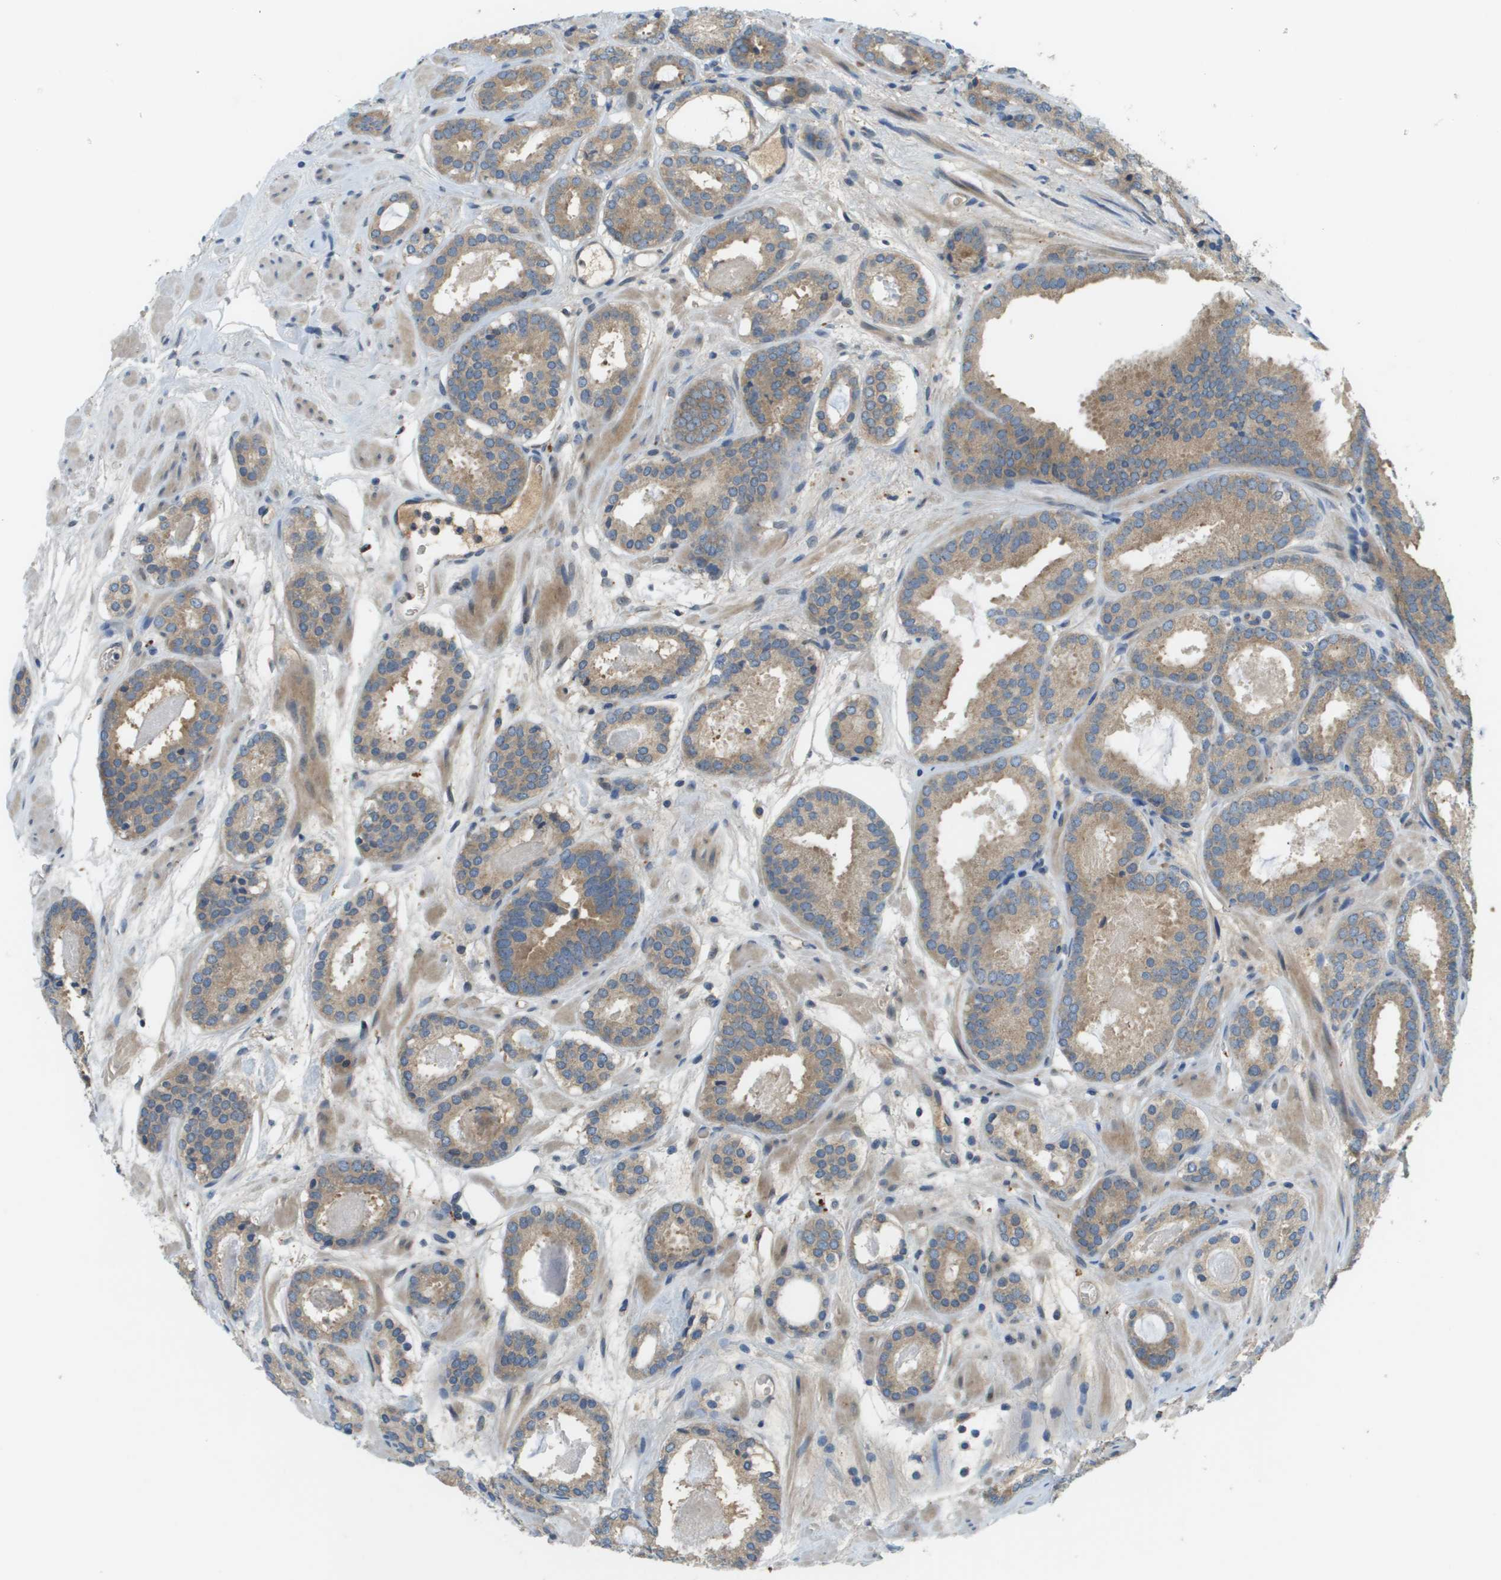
{"staining": {"intensity": "weak", "quantity": "25%-75%", "location": "cytoplasmic/membranous"}, "tissue": "prostate cancer", "cell_type": "Tumor cells", "image_type": "cancer", "snomed": [{"axis": "morphology", "description": "Adenocarcinoma, Low grade"}, {"axis": "topography", "description": "Prostate"}], "caption": "Protein staining of adenocarcinoma (low-grade) (prostate) tissue exhibits weak cytoplasmic/membranous staining in about 25%-75% of tumor cells.", "gene": "SLC25A20", "patient": {"sex": "male", "age": 69}}